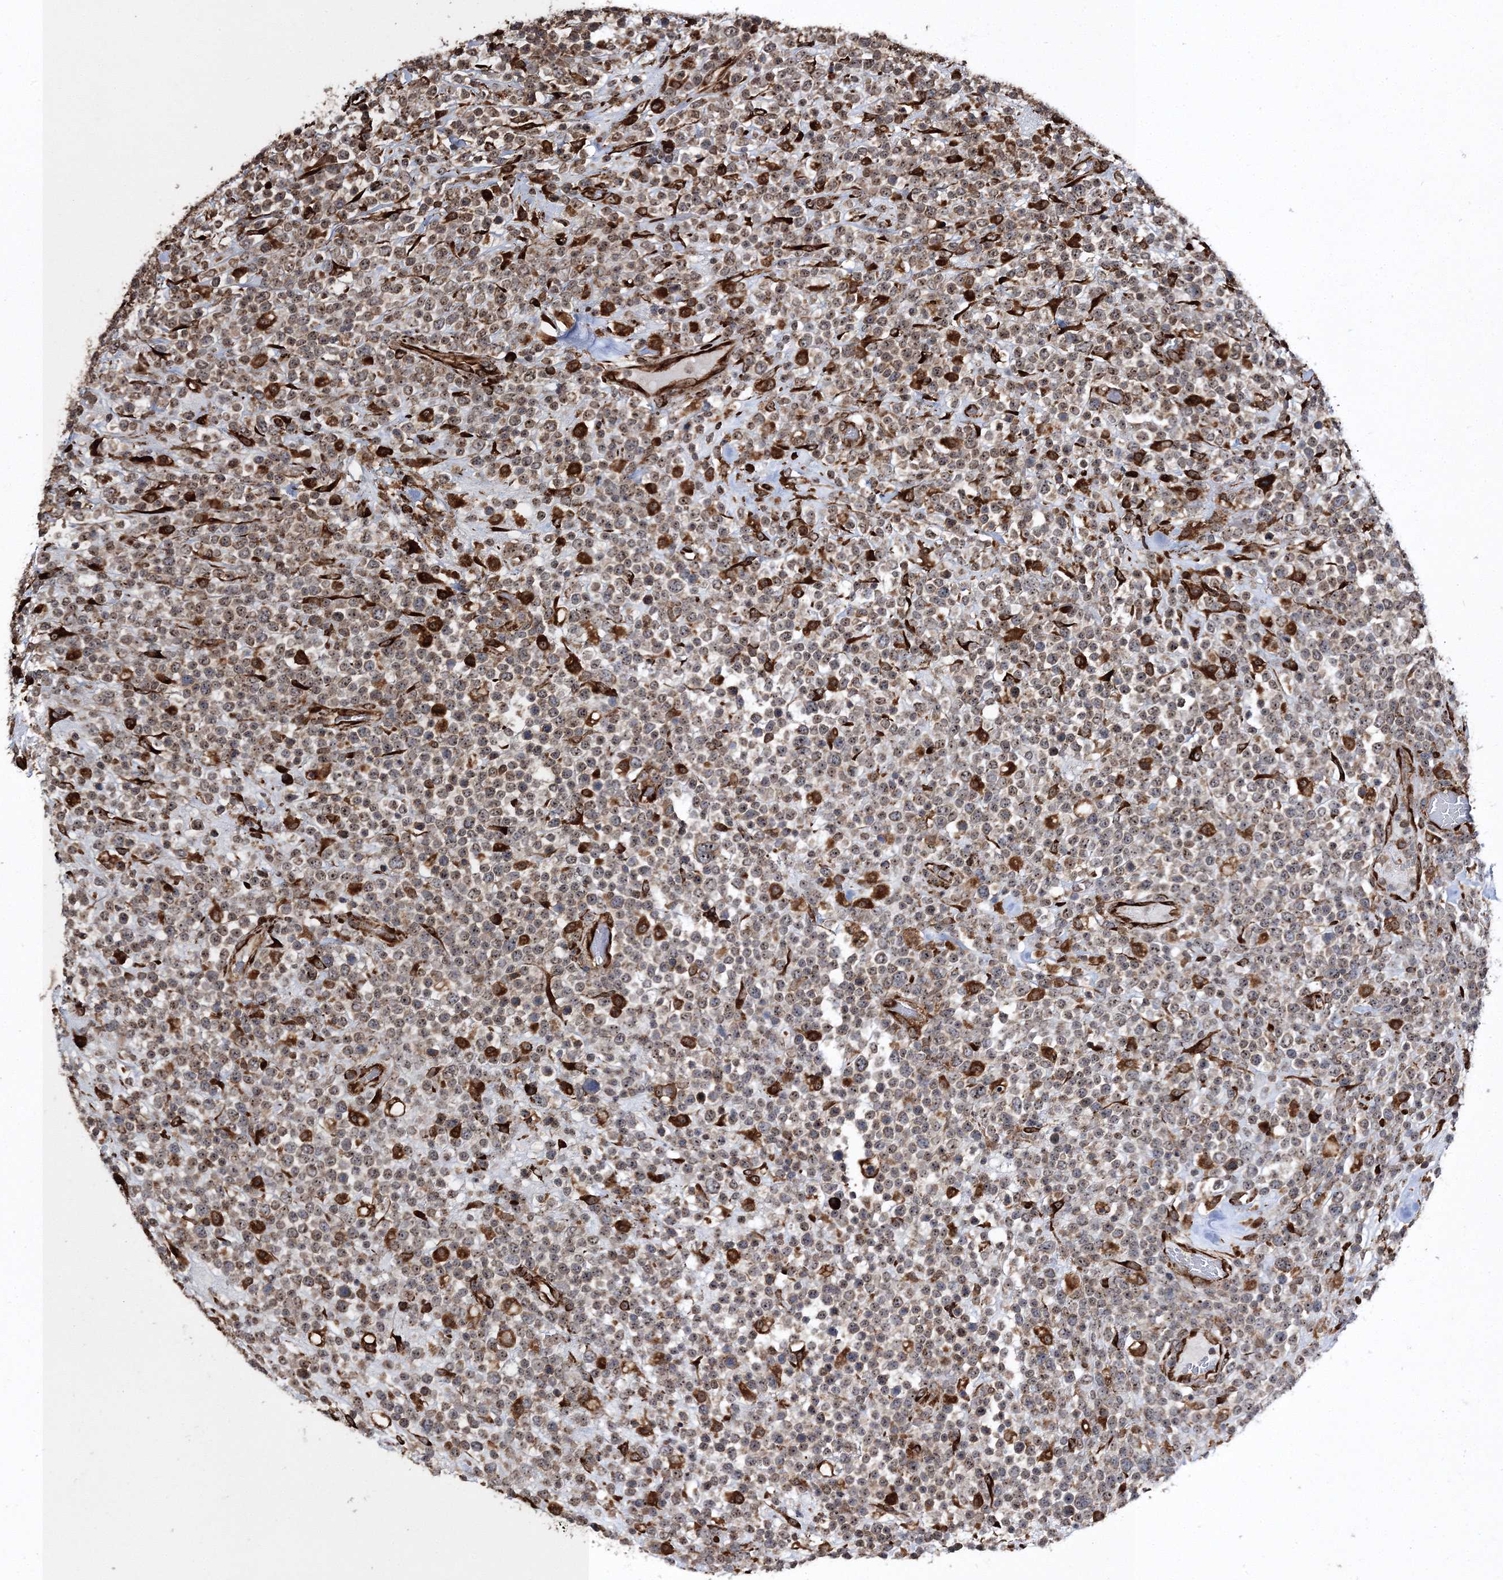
{"staining": {"intensity": "moderate", "quantity": "25%-75%", "location": "cytoplasmic/membranous"}, "tissue": "lymphoma", "cell_type": "Tumor cells", "image_type": "cancer", "snomed": [{"axis": "morphology", "description": "Malignant lymphoma, non-Hodgkin's type, High grade"}, {"axis": "topography", "description": "Colon"}], "caption": "Brown immunohistochemical staining in human malignant lymphoma, non-Hodgkin's type (high-grade) reveals moderate cytoplasmic/membranous expression in approximately 25%-75% of tumor cells.", "gene": "SCRN3", "patient": {"sex": "female", "age": 53}}